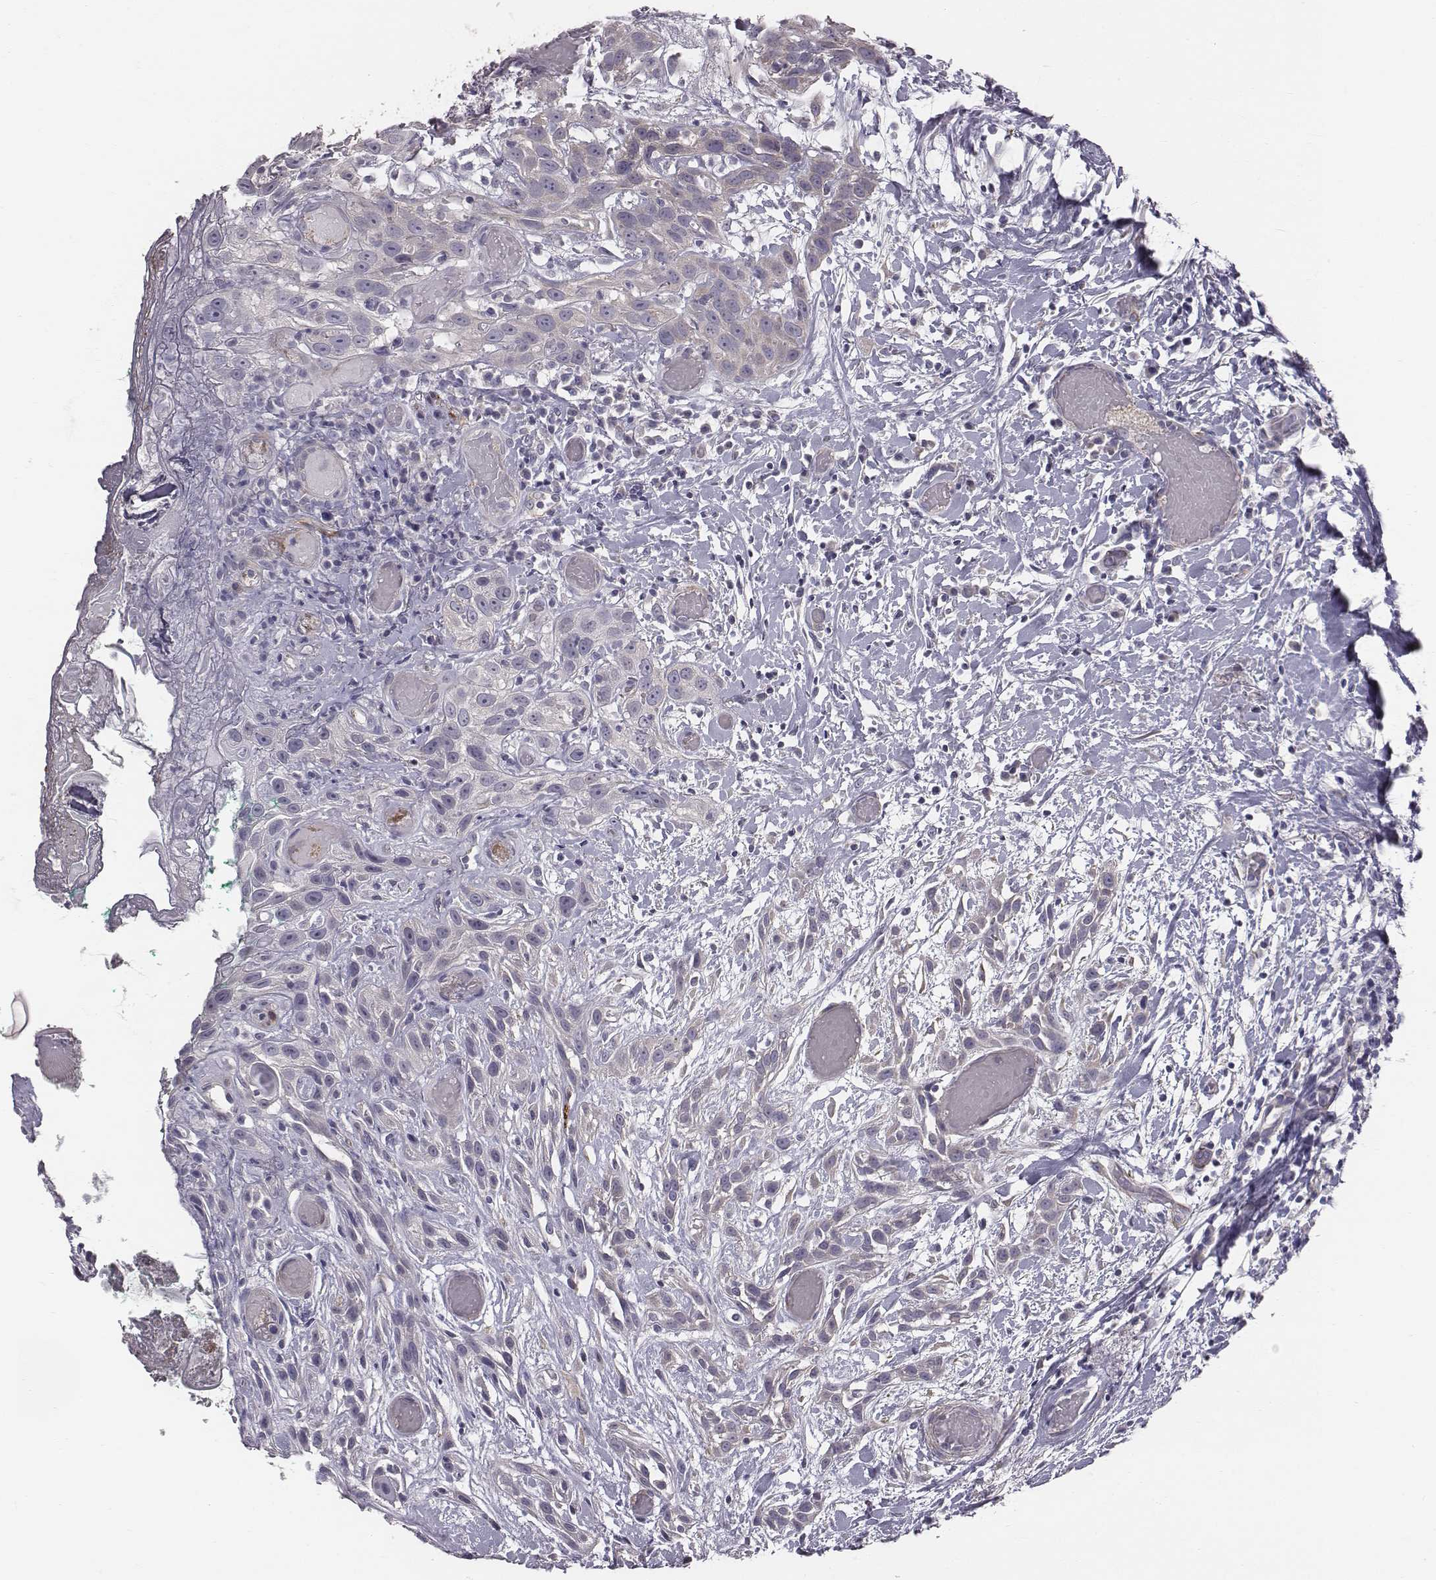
{"staining": {"intensity": "negative", "quantity": "none", "location": "none"}, "tissue": "head and neck cancer", "cell_type": "Tumor cells", "image_type": "cancer", "snomed": [{"axis": "morphology", "description": "Normal tissue, NOS"}, {"axis": "morphology", "description": "Squamous cell carcinoma, NOS"}, {"axis": "topography", "description": "Oral tissue"}, {"axis": "topography", "description": "Salivary gland"}, {"axis": "topography", "description": "Head-Neck"}], "caption": "High magnification brightfield microscopy of head and neck squamous cell carcinoma stained with DAB (brown) and counterstained with hematoxylin (blue): tumor cells show no significant expression.", "gene": "PRKCZ", "patient": {"sex": "female", "age": 62}}